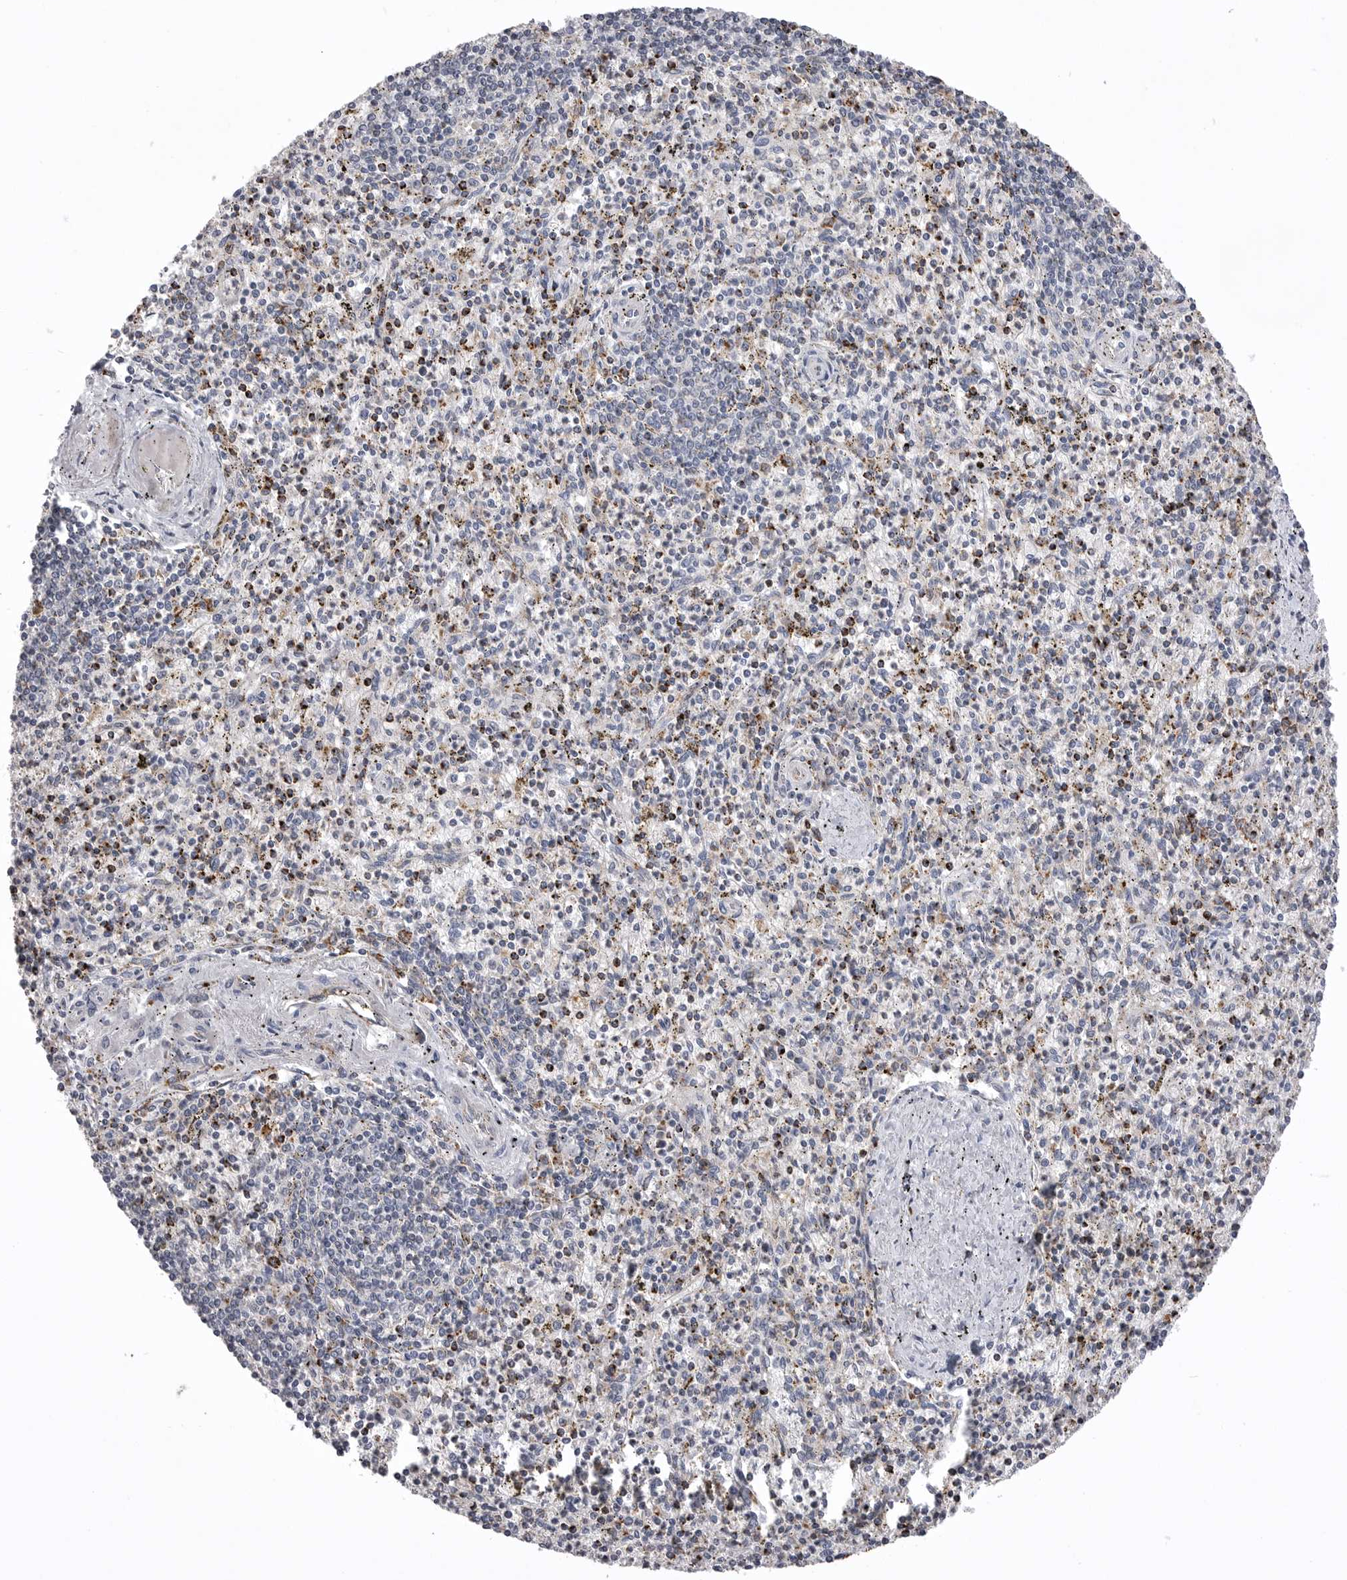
{"staining": {"intensity": "strong", "quantity": "25%-75%", "location": "cytoplasmic/membranous"}, "tissue": "spleen", "cell_type": "Cells in red pulp", "image_type": "normal", "snomed": [{"axis": "morphology", "description": "Normal tissue, NOS"}, {"axis": "topography", "description": "Spleen"}], "caption": "An image showing strong cytoplasmic/membranous positivity in about 25%-75% of cells in red pulp in normal spleen, as visualized by brown immunohistochemical staining.", "gene": "PSPN", "patient": {"sex": "male", "age": 72}}